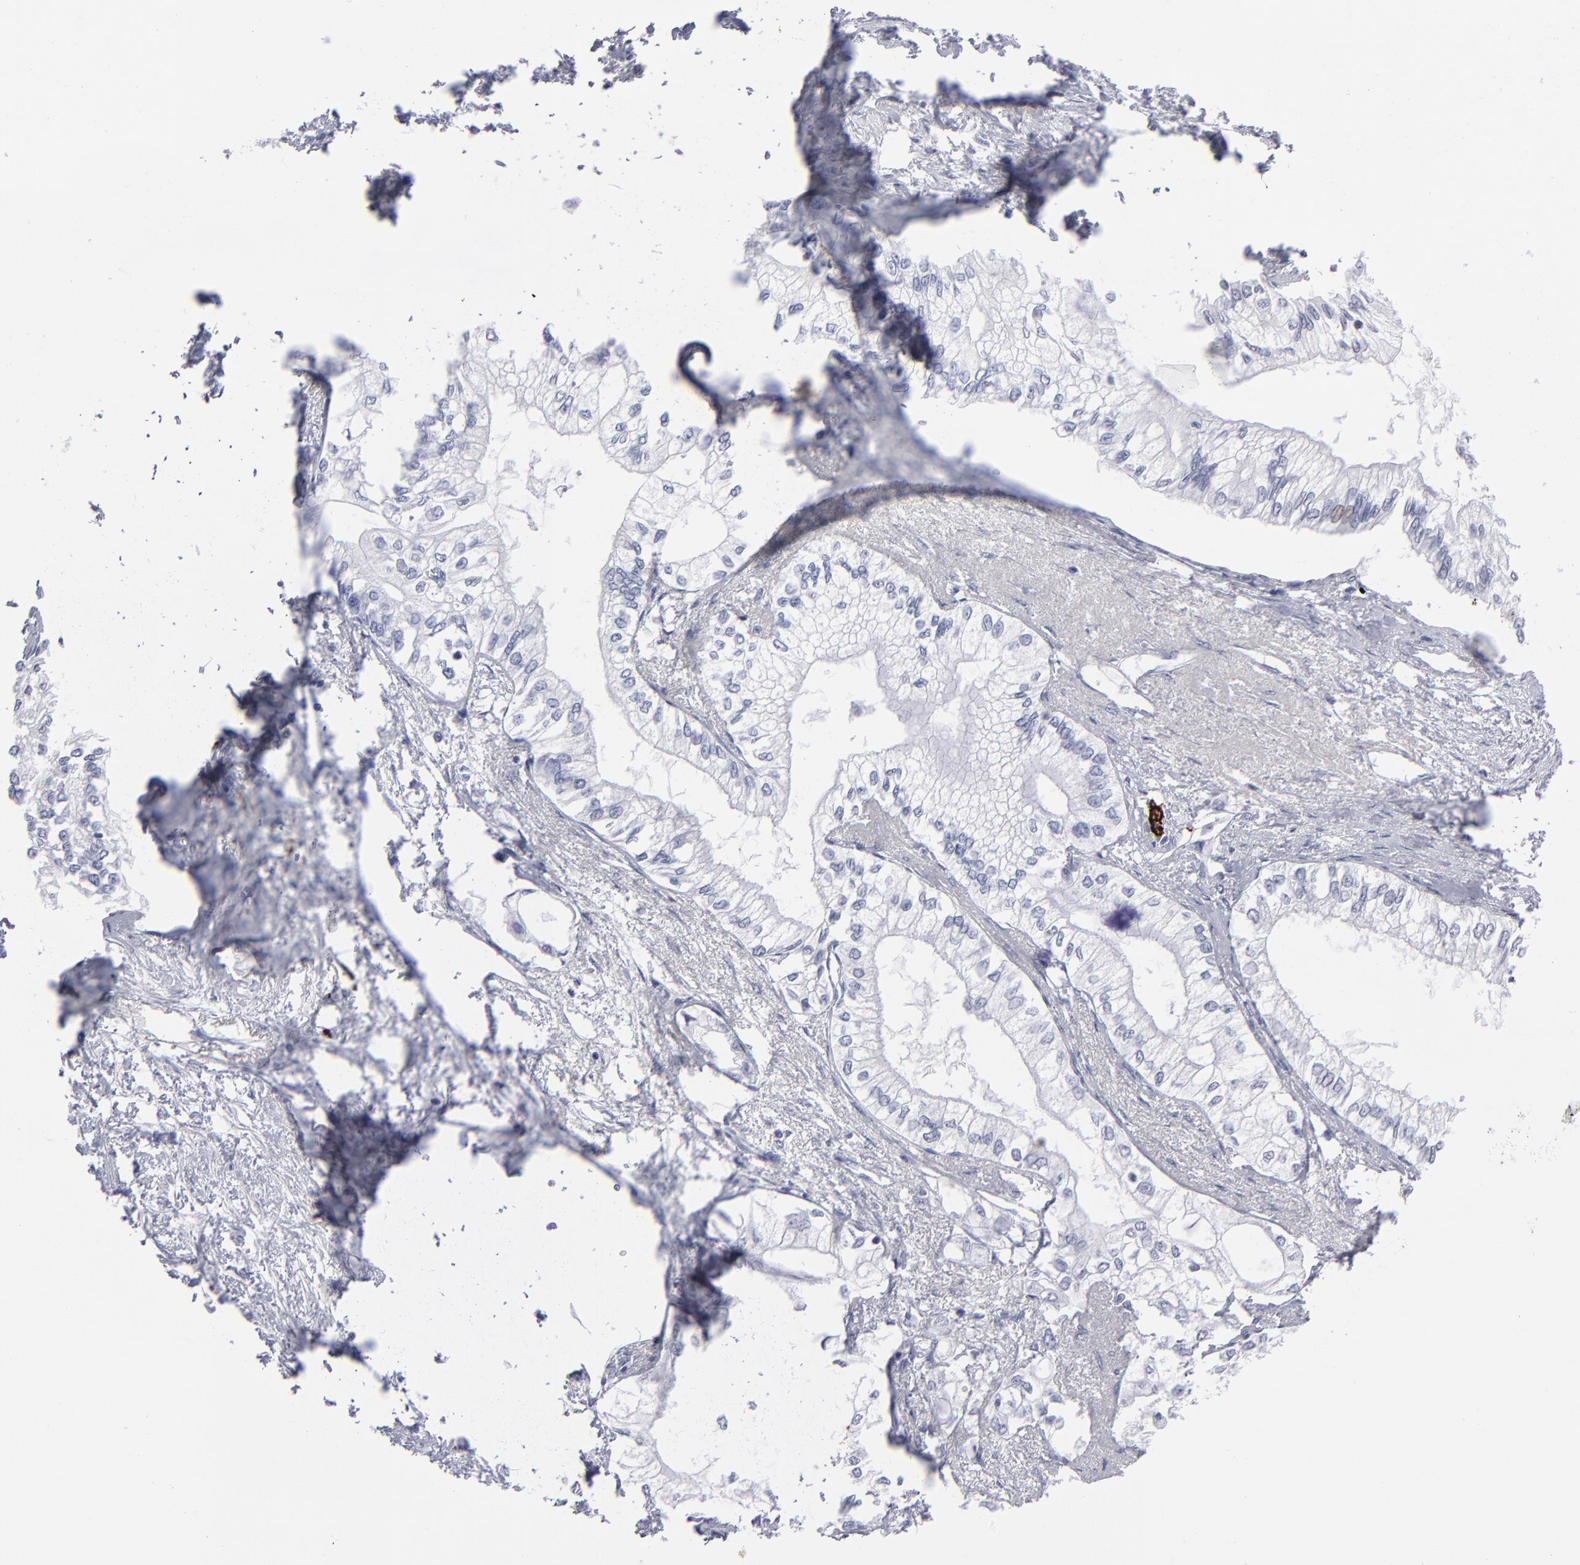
{"staining": {"intensity": "negative", "quantity": "none", "location": "none"}, "tissue": "pancreatic cancer", "cell_type": "Tumor cells", "image_type": "cancer", "snomed": [{"axis": "morphology", "description": "Adenocarcinoma, NOS"}, {"axis": "topography", "description": "Pancreas"}], "caption": "High power microscopy micrograph of an IHC image of pancreatic cancer (adenocarcinoma), revealing no significant expression in tumor cells.", "gene": "CADM3", "patient": {"sex": "male", "age": 79}}